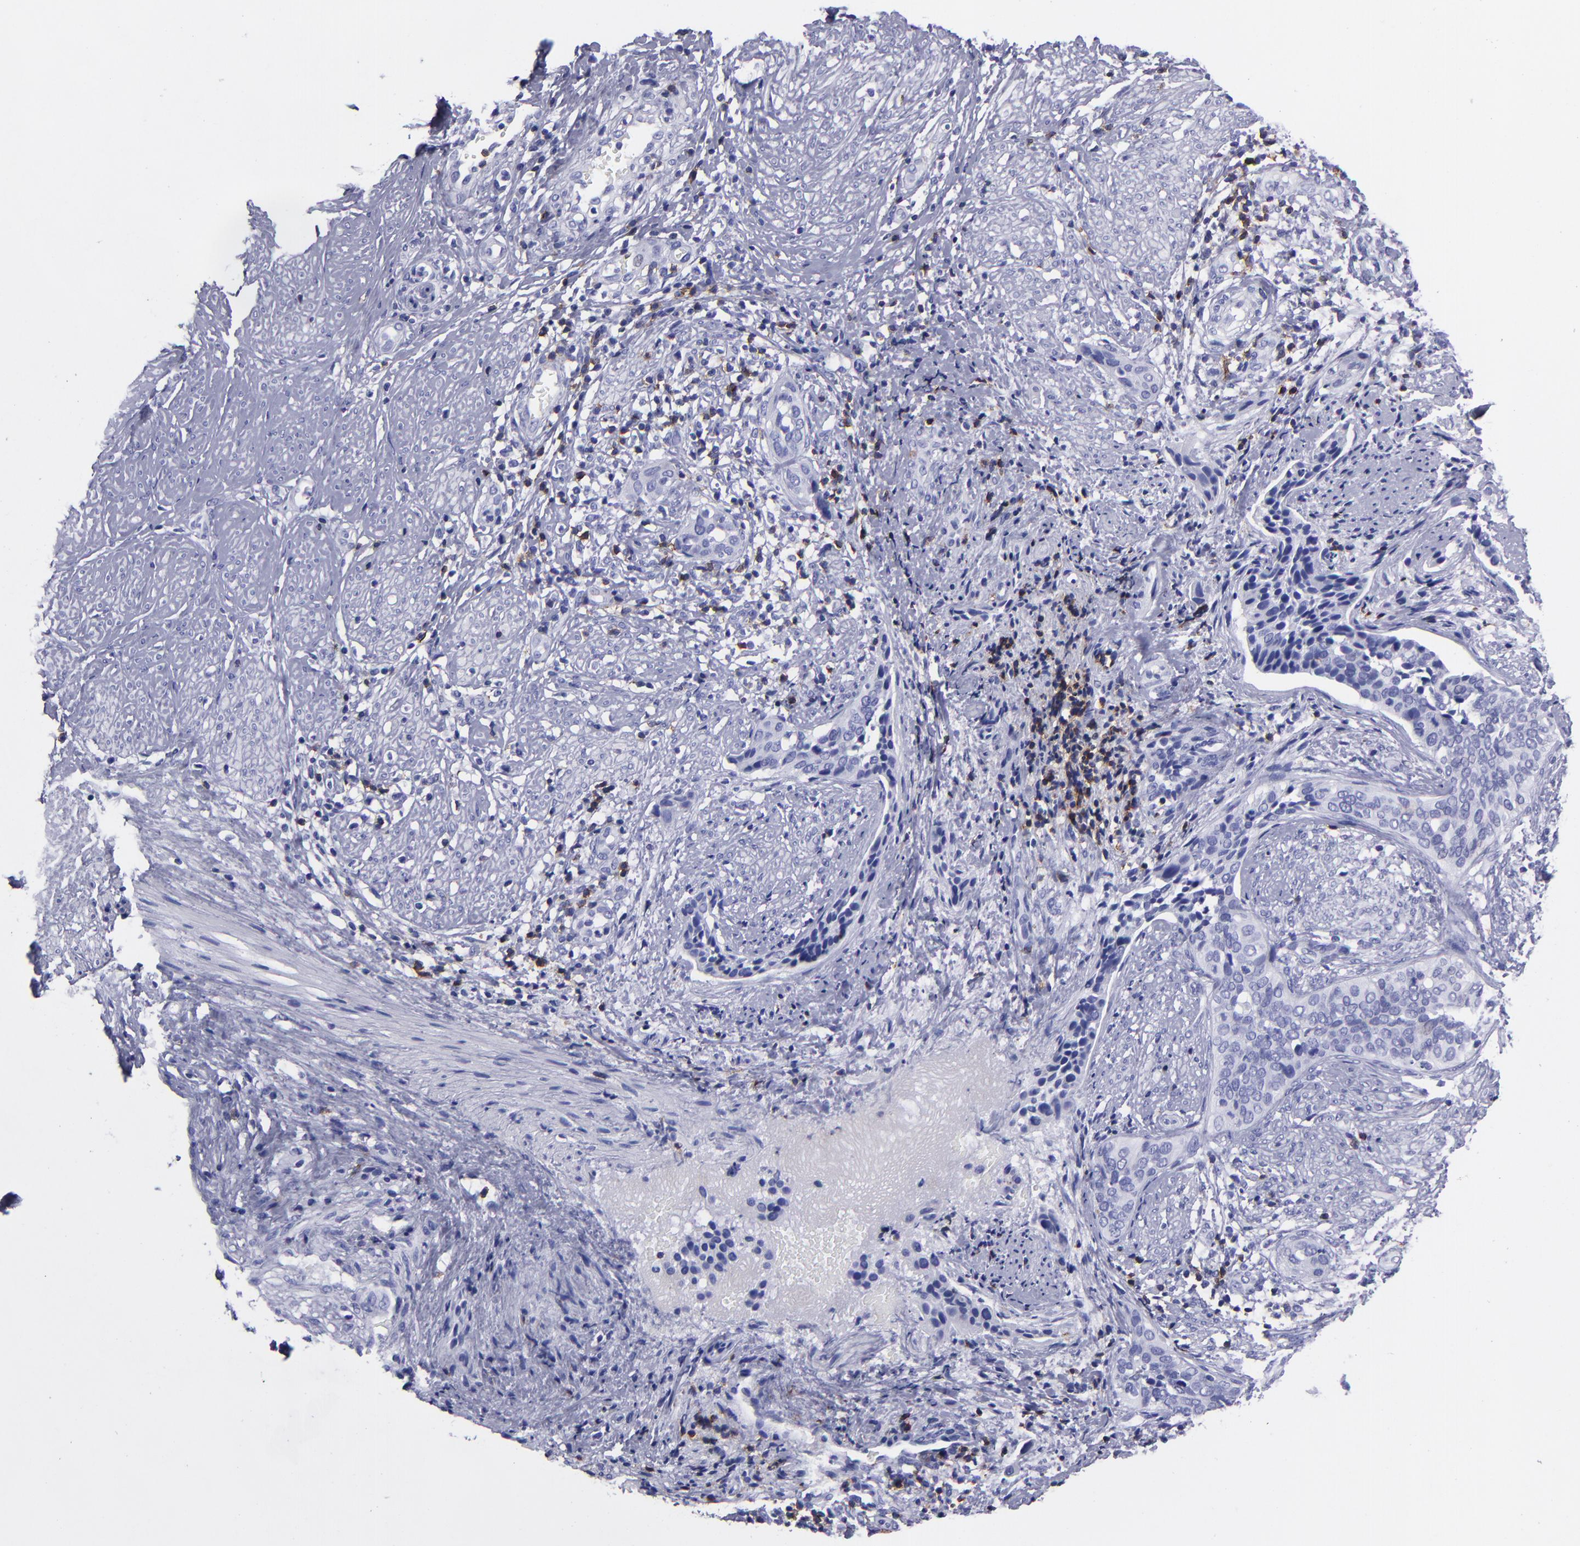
{"staining": {"intensity": "negative", "quantity": "none", "location": "none"}, "tissue": "cervical cancer", "cell_type": "Tumor cells", "image_type": "cancer", "snomed": [{"axis": "morphology", "description": "Squamous cell carcinoma, NOS"}, {"axis": "topography", "description": "Cervix"}], "caption": "Cervical cancer was stained to show a protein in brown. There is no significant staining in tumor cells. (Brightfield microscopy of DAB (3,3'-diaminobenzidine) immunohistochemistry (IHC) at high magnification).", "gene": "CD6", "patient": {"sex": "female", "age": 31}}